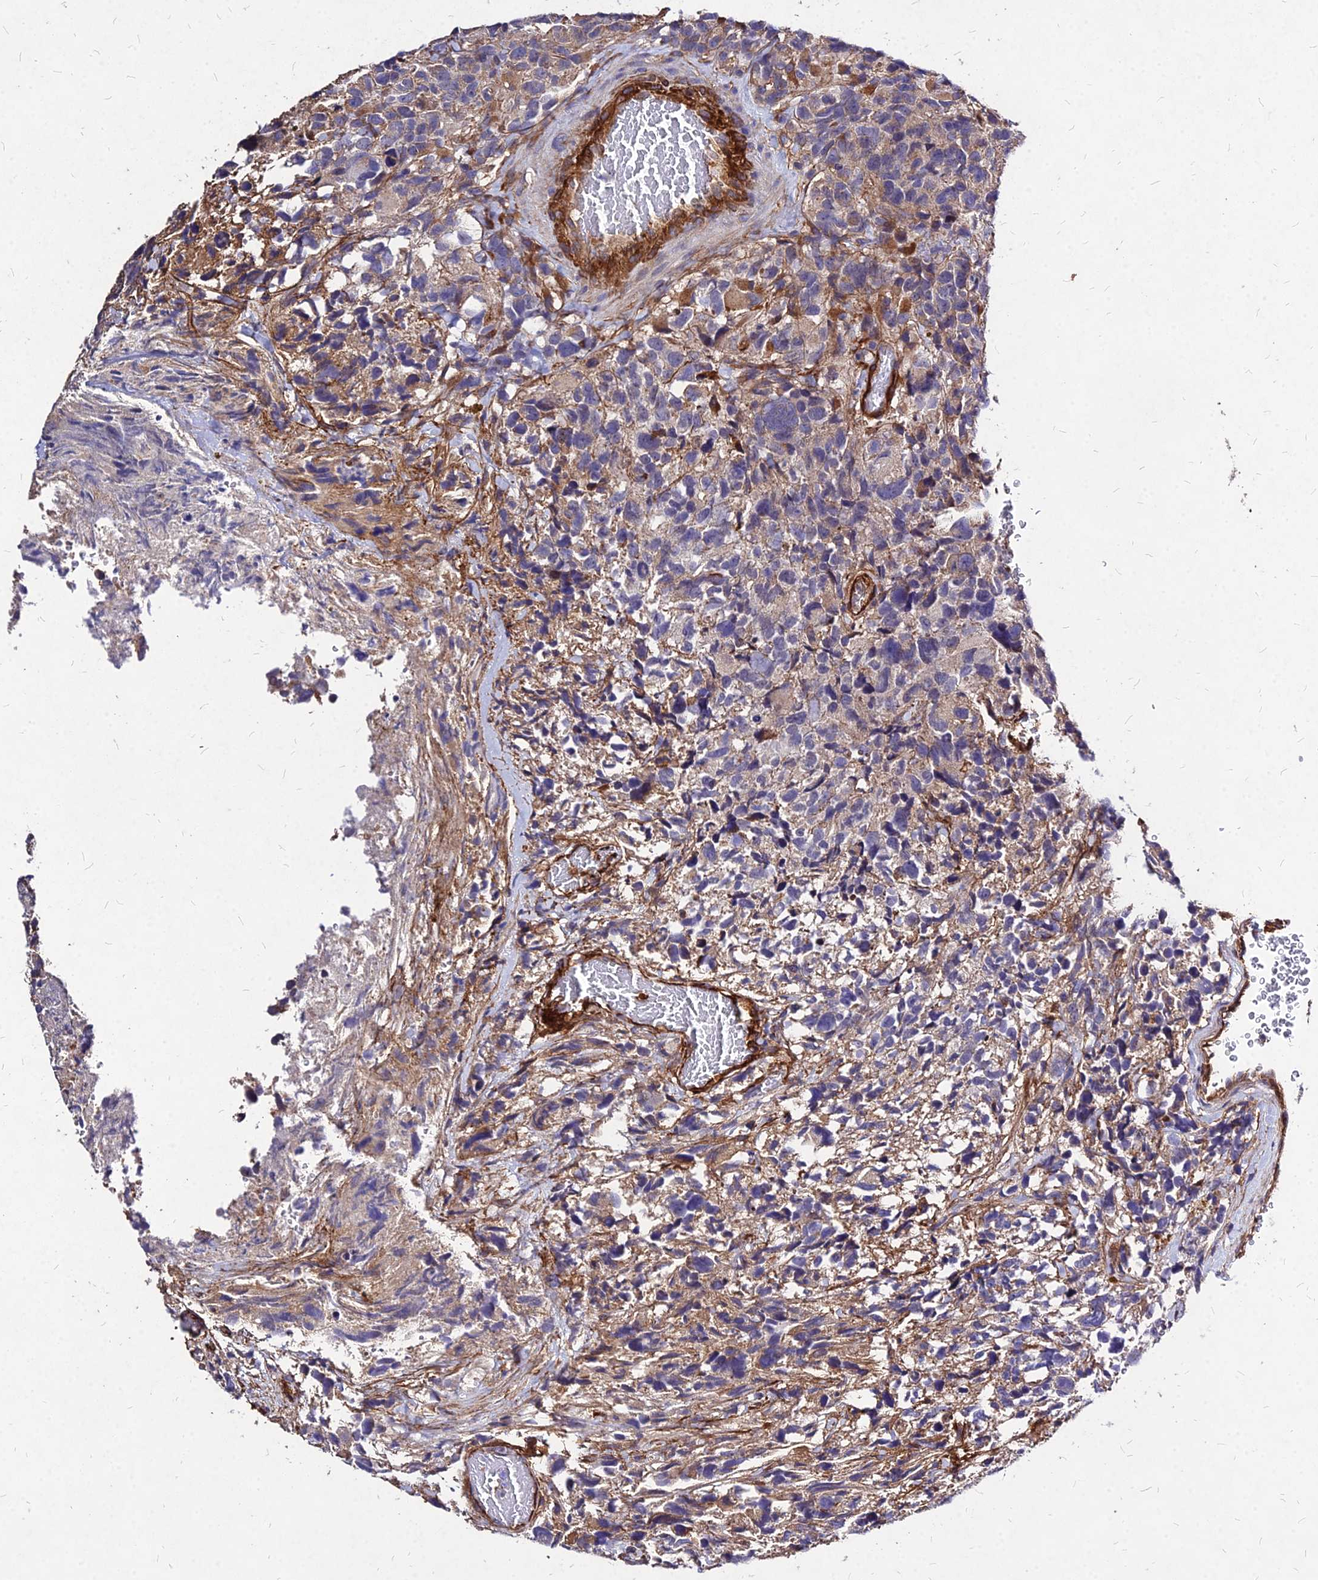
{"staining": {"intensity": "moderate", "quantity": "<25%", "location": "cytoplasmic/membranous"}, "tissue": "glioma", "cell_type": "Tumor cells", "image_type": "cancer", "snomed": [{"axis": "morphology", "description": "Glioma, malignant, High grade"}, {"axis": "topography", "description": "Brain"}], "caption": "IHC (DAB (3,3'-diaminobenzidine)) staining of malignant glioma (high-grade) shows moderate cytoplasmic/membranous protein staining in about <25% of tumor cells. (Brightfield microscopy of DAB IHC at high magnification).", "gene": "EFCC1", "patient": {"sex": "male", "age": 69}}